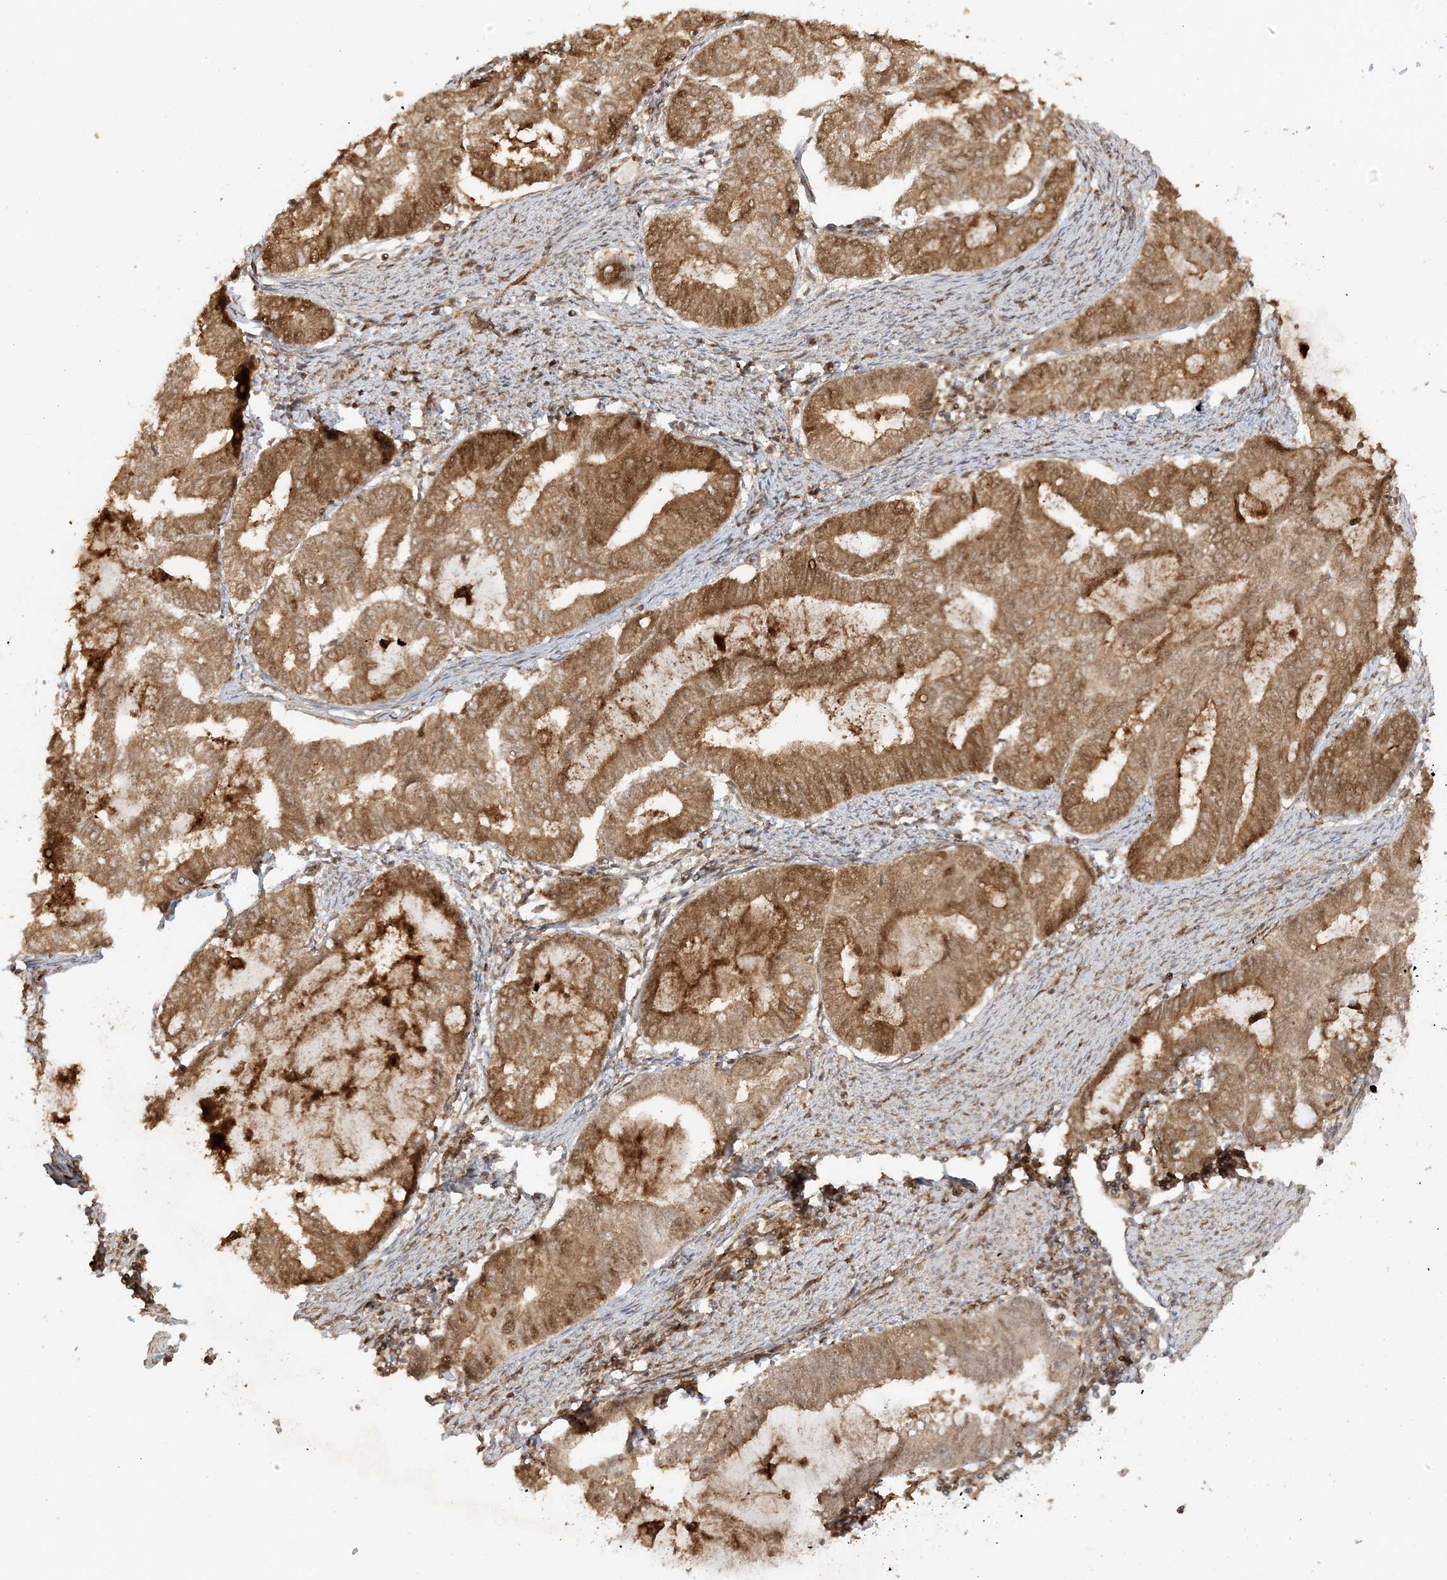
{"staining": {"intensity": "strong", "quantity": ">75%", "location": "cytoplasmic/membranous"}, "tissue": "endometrial cancer", "cell_type": "Tumor cells", "image_type": "cancer", "snomed": [{"axis": "morphology", "description": "Adenocarcinoma, NOS"}, {"axis": "topography", "description": "Endometrium"}], "caption": "This micrograph reveals immunohistochemistry (IHC) staining of human endometrial cancer, with high strong cytoplasmic/membranous expression in about >75% of tumor cells.", "gene": "ZBTB41", "patient": {"sex": "female", "age": 79}}